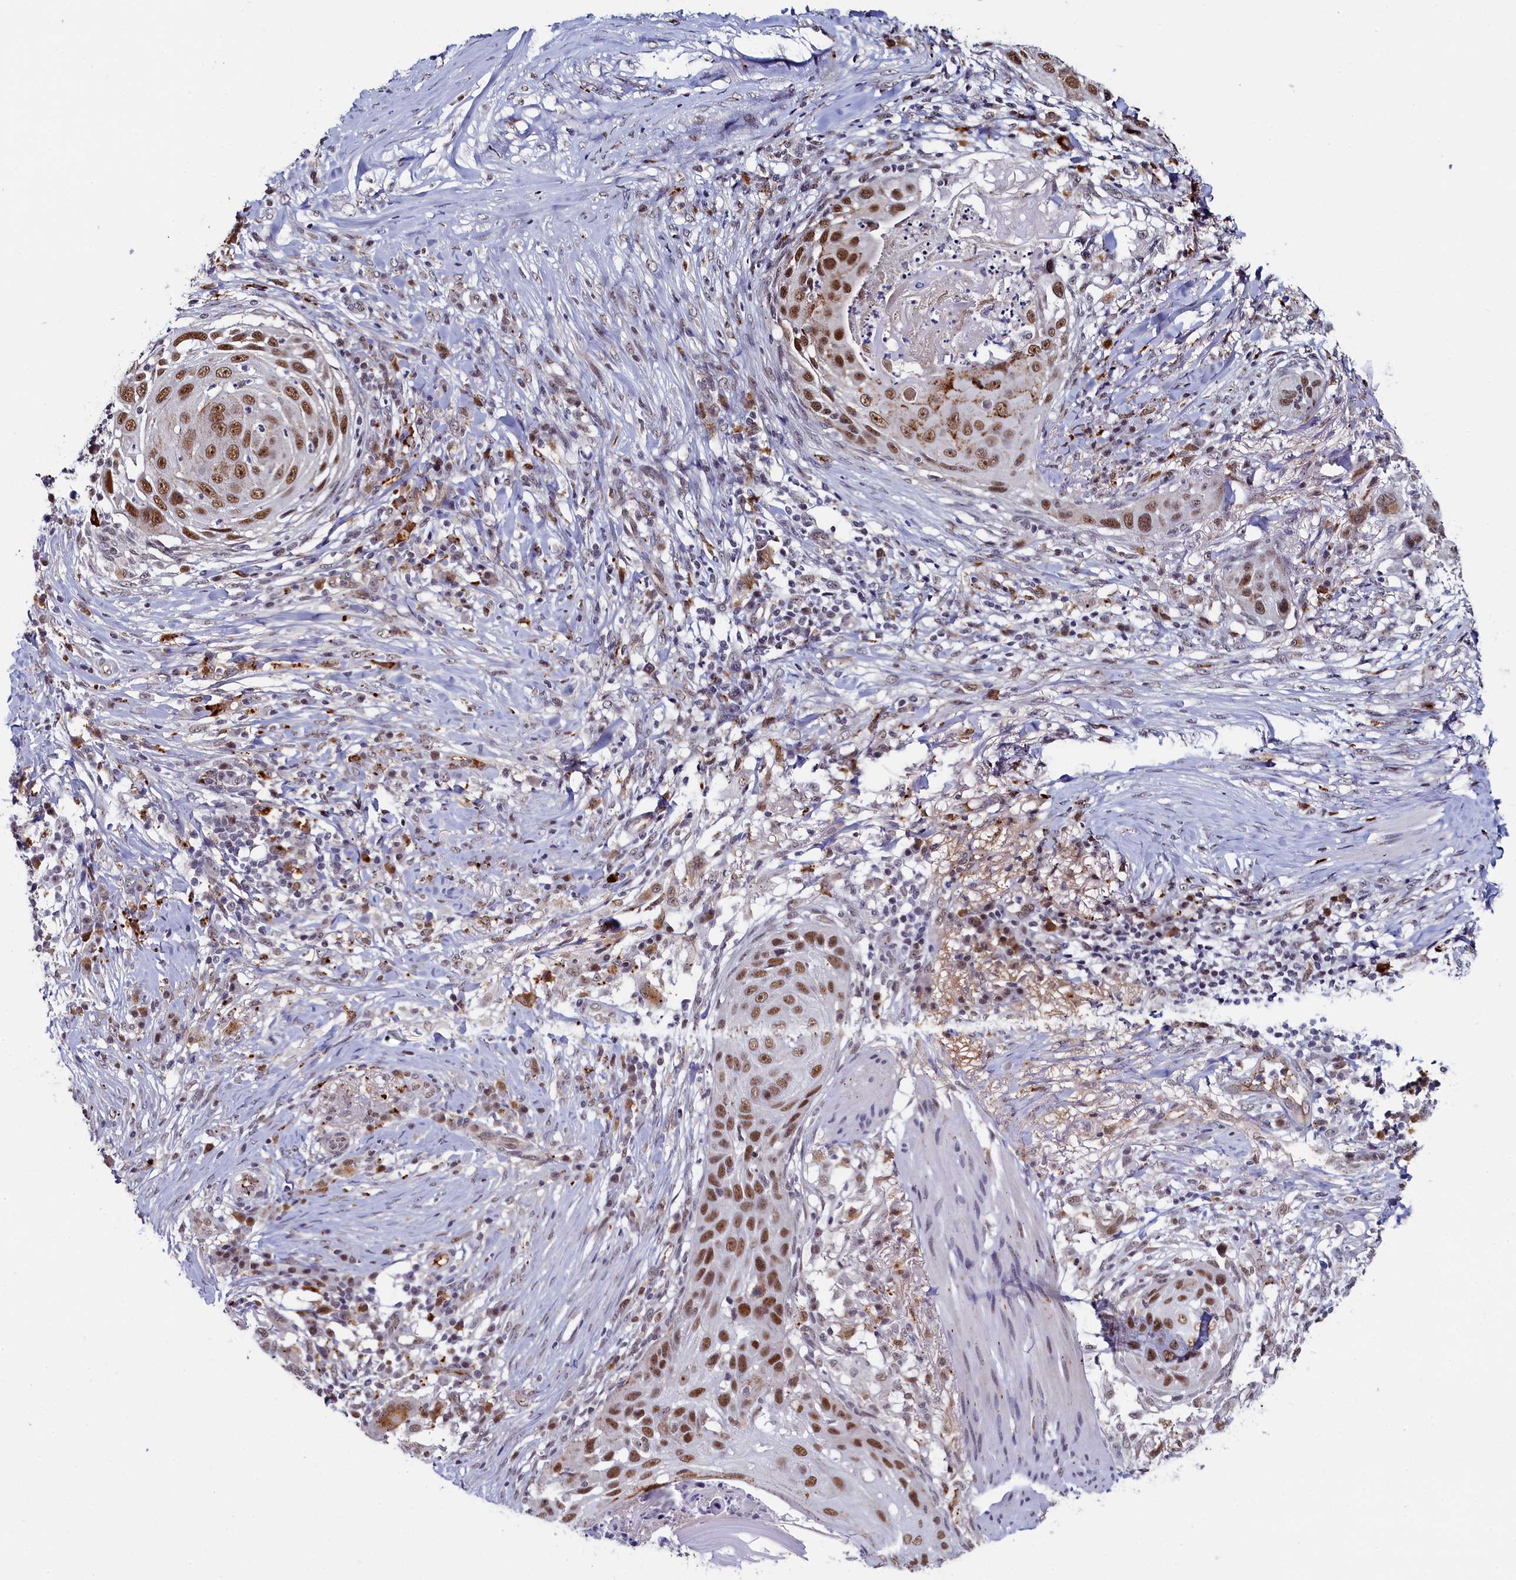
{"staining": {"intensity": "moderate", "quantity": ">75%", "location": "nuclear"}, "tissue": "skin cancer", "cell_type": "Tumor cells", "image_type": "cancer", "snomed": [{"axis": "morphology", "description": "Squamous cell carcinoma, NOS"}, {"axis": "topography", "description": "Skin"}], "caption": "A medium amount of moderate nuclear staining is identified in about >75% of tumor cells in skin cancer (squamous cell carcinoma) tissue.", "gene": "INTS14", "patient": {"sex": "female", "age": 44}}